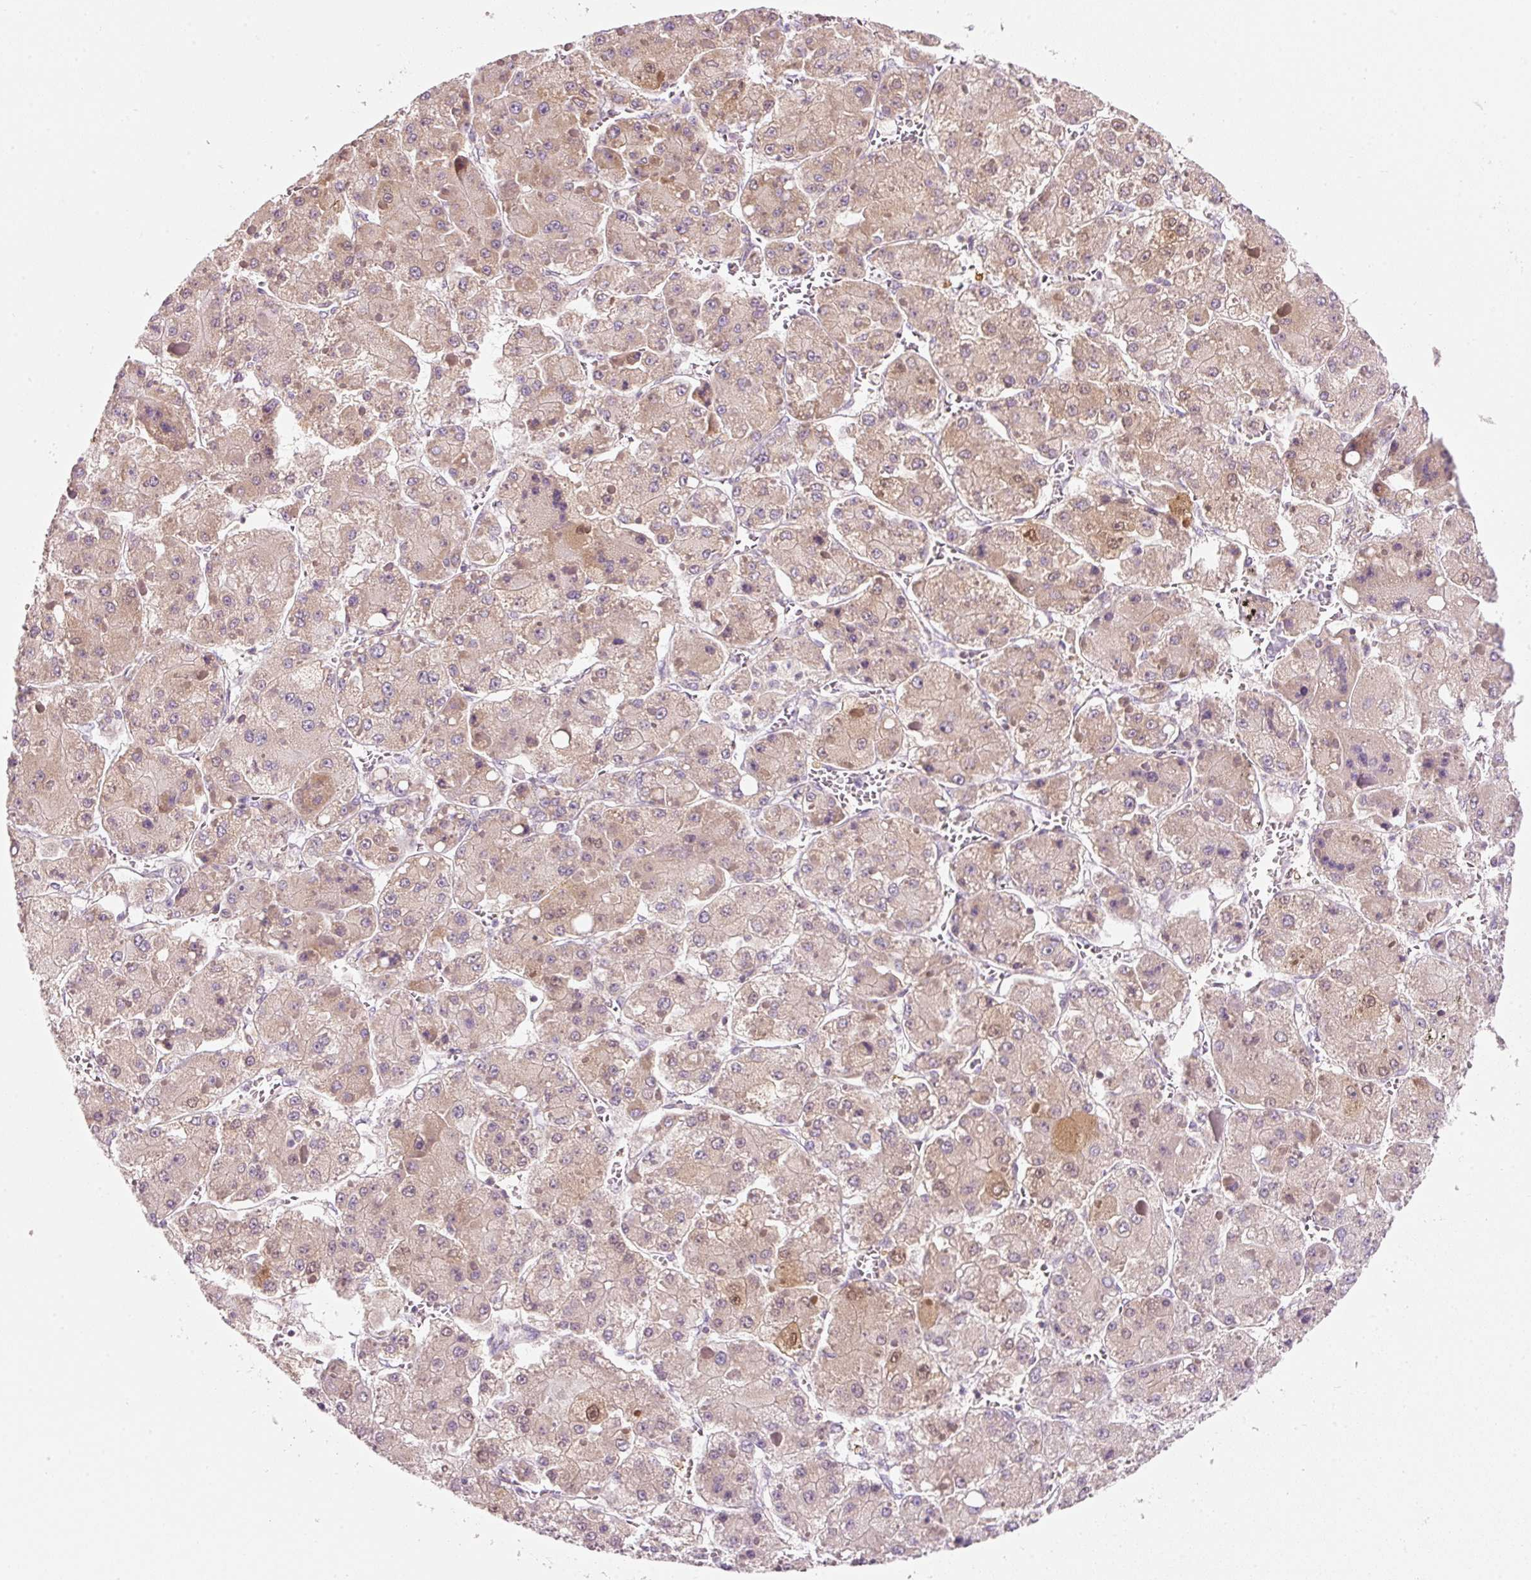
{"staining": {"intensity": "moderate", "quantity": "<25%", "location": "cytoplasmic/membranous,nuclear"}, "tissue": "liver cancer", "cell_type": "Tumor cells", "image_type": "cancer", "snomed": [{"axis": "morphology", "description": "Carcinoma, Hepatocellular, NOS"}, {"axis": "topography", "description": "Liver"}], "caption": "This micrograph displays immunohistochemistry staining of human liver cancer, with low moderate cytoplasmic/membranous and nuclear positivity in approximately <25% of tumor cells.", "gene": "FAM78B", "patient": {"sex": "female", "age": 73}}